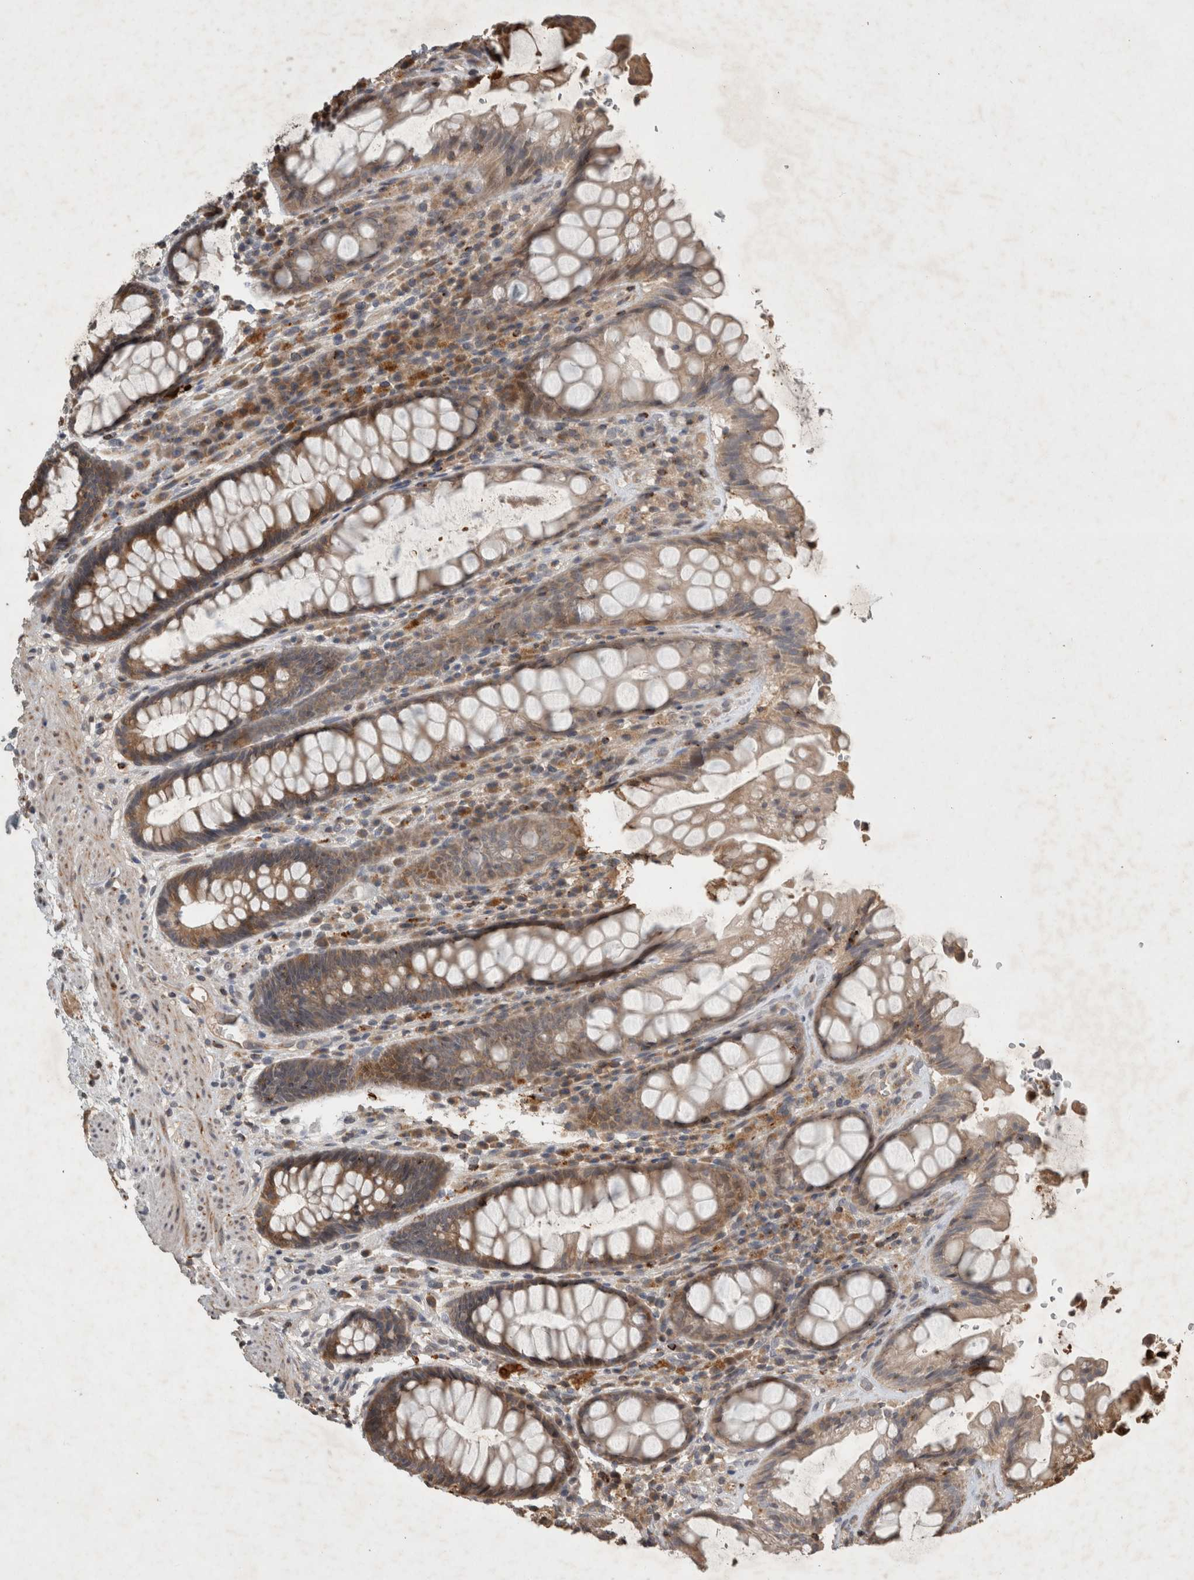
{"staining": {"intensity": "moderate", "quantity": ">75%", "location": "cytoplasmic/membranous"}, "tissue": "rectum", "cell_type": "Glandular cells", "image_type": "normal", "snomed": [{"axis": "morphology", "description": "Normal tissue, NOS"}, {"axis": "topography", "description": "Rectum"}], "caption": "A brown stain shows moderate cytoplasmic/membranous positivity of a protein in glandular cells of normal rectum.", "gene": "SERAC1", "patient": {"sex": "male", "age": 64}}